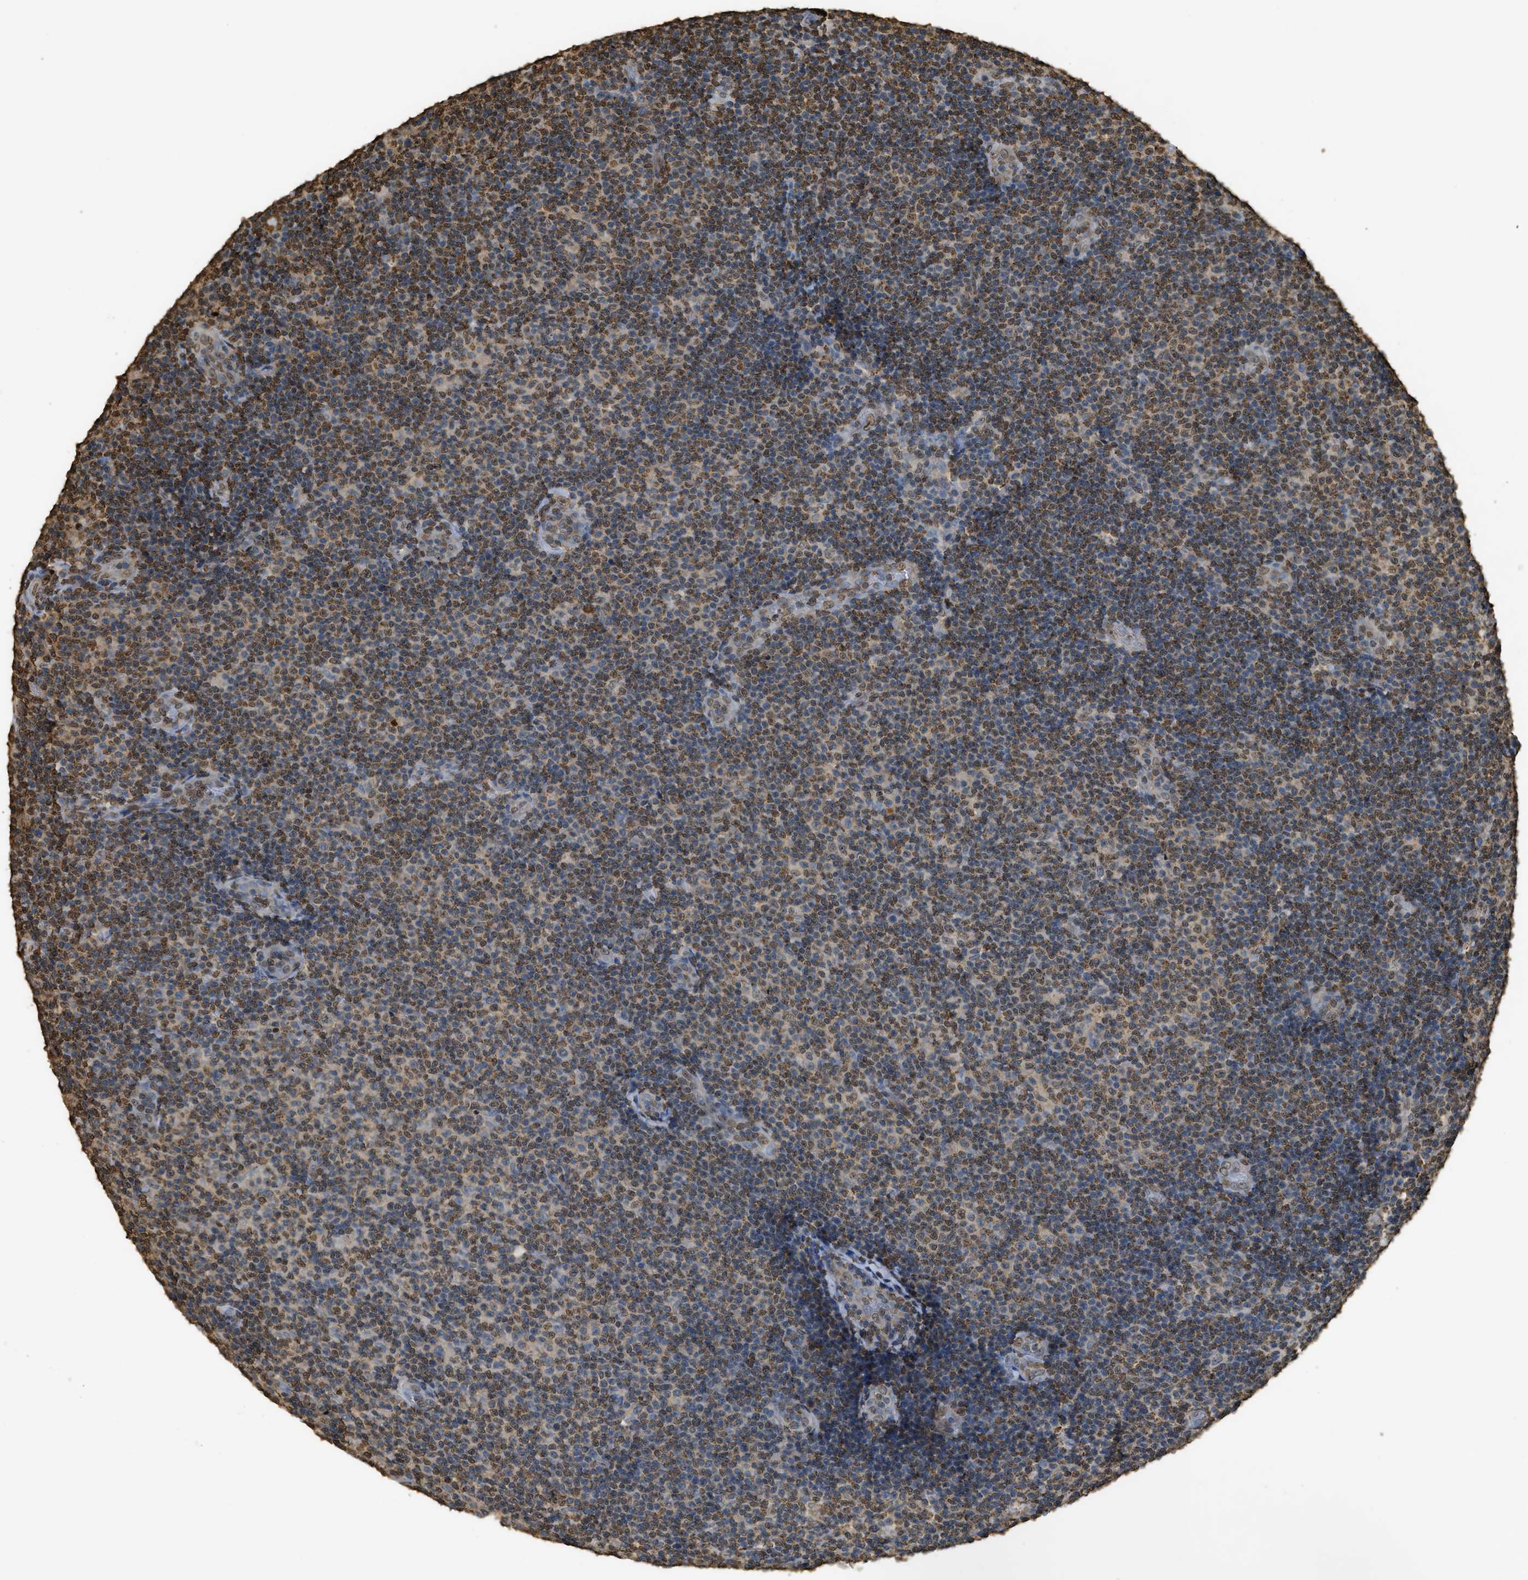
{"staining": {"intensity": "moderate", "quantity": "25%-75%", "location": "nuclear"}, "tissue": "lymphoma", "cell_type": "Tumor cells", "image_type": "cancer", "snomed": [{"axis": "morphology", "description": "Malignant lymphoma, non-Hodgkin's type, Low grade"}, {"axis": "topography", "description": "Lymph node"}], "caption": "Tumor cells demonstrate medium levels of moderate nuclear expression in about 25%-75% of cells in human lymphoma.", "gene": "NR5A2", "patient": {"sex": "male", "age": 83}}